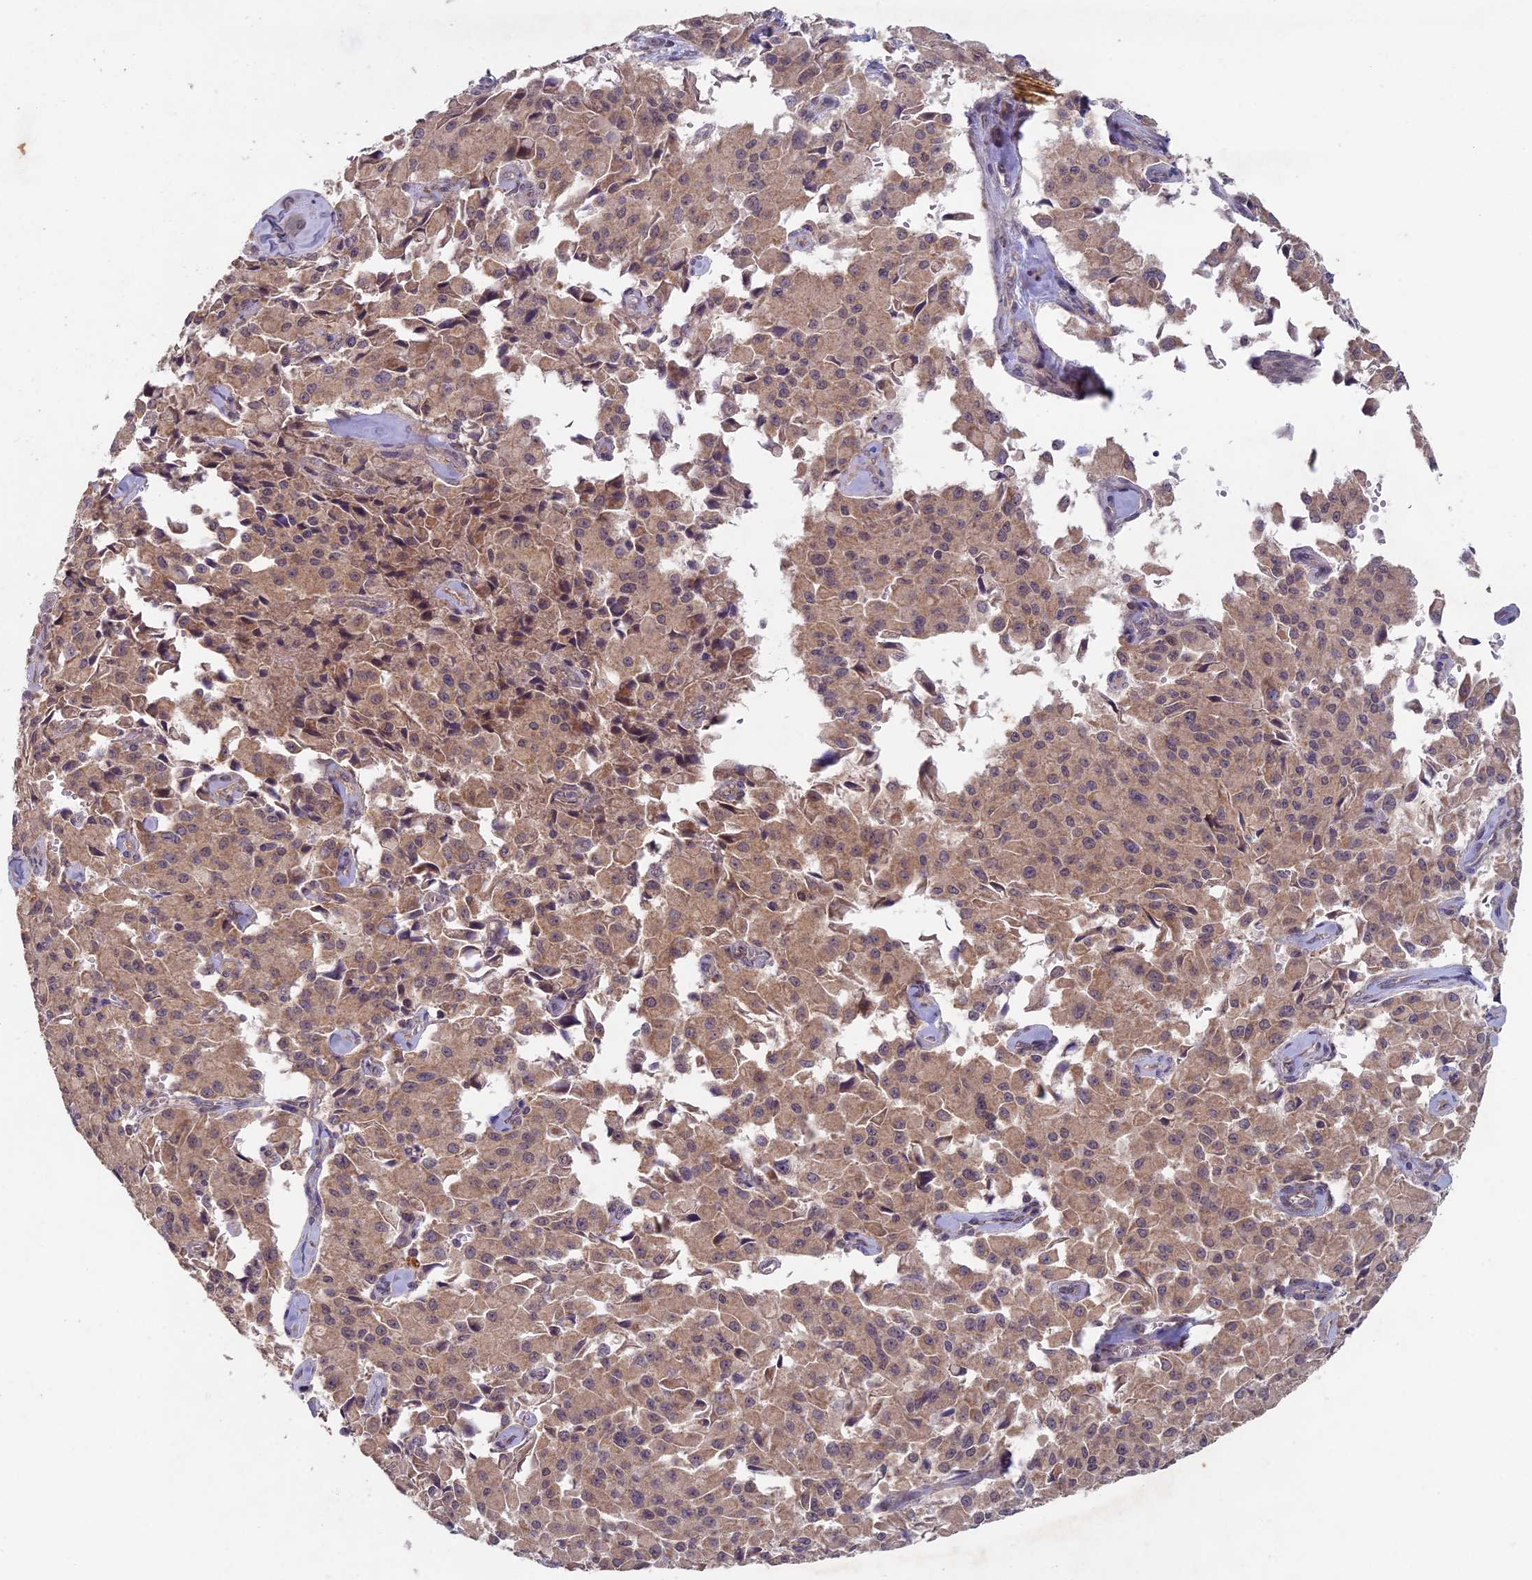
{"staining": {"intensity": "moderate", "quantity": ">75%", "location": "cytoplasmic/membranous"}, "tissue": "pancreatic cancer", "cell_type": "Tumor cells", "image_type": "cancer", "snomed": [{"axis": "morphology", "description": "Adenocarcinoma, NOS"}, {"axis": "topography", "description": "Pancreas"}], "caption": "IHC (DAB) staining of human adenocarcinoma (pancreatic) exhibits moderate cytoplasmic/membranous protein staining in about >75% of tumor cells. (DAB (3,3'-diaminobenzidine) = brown stain, brightfield microscopy at high magnification).", "gene": "RCCD1", "patient": {"sex": "male", "age": 65}}